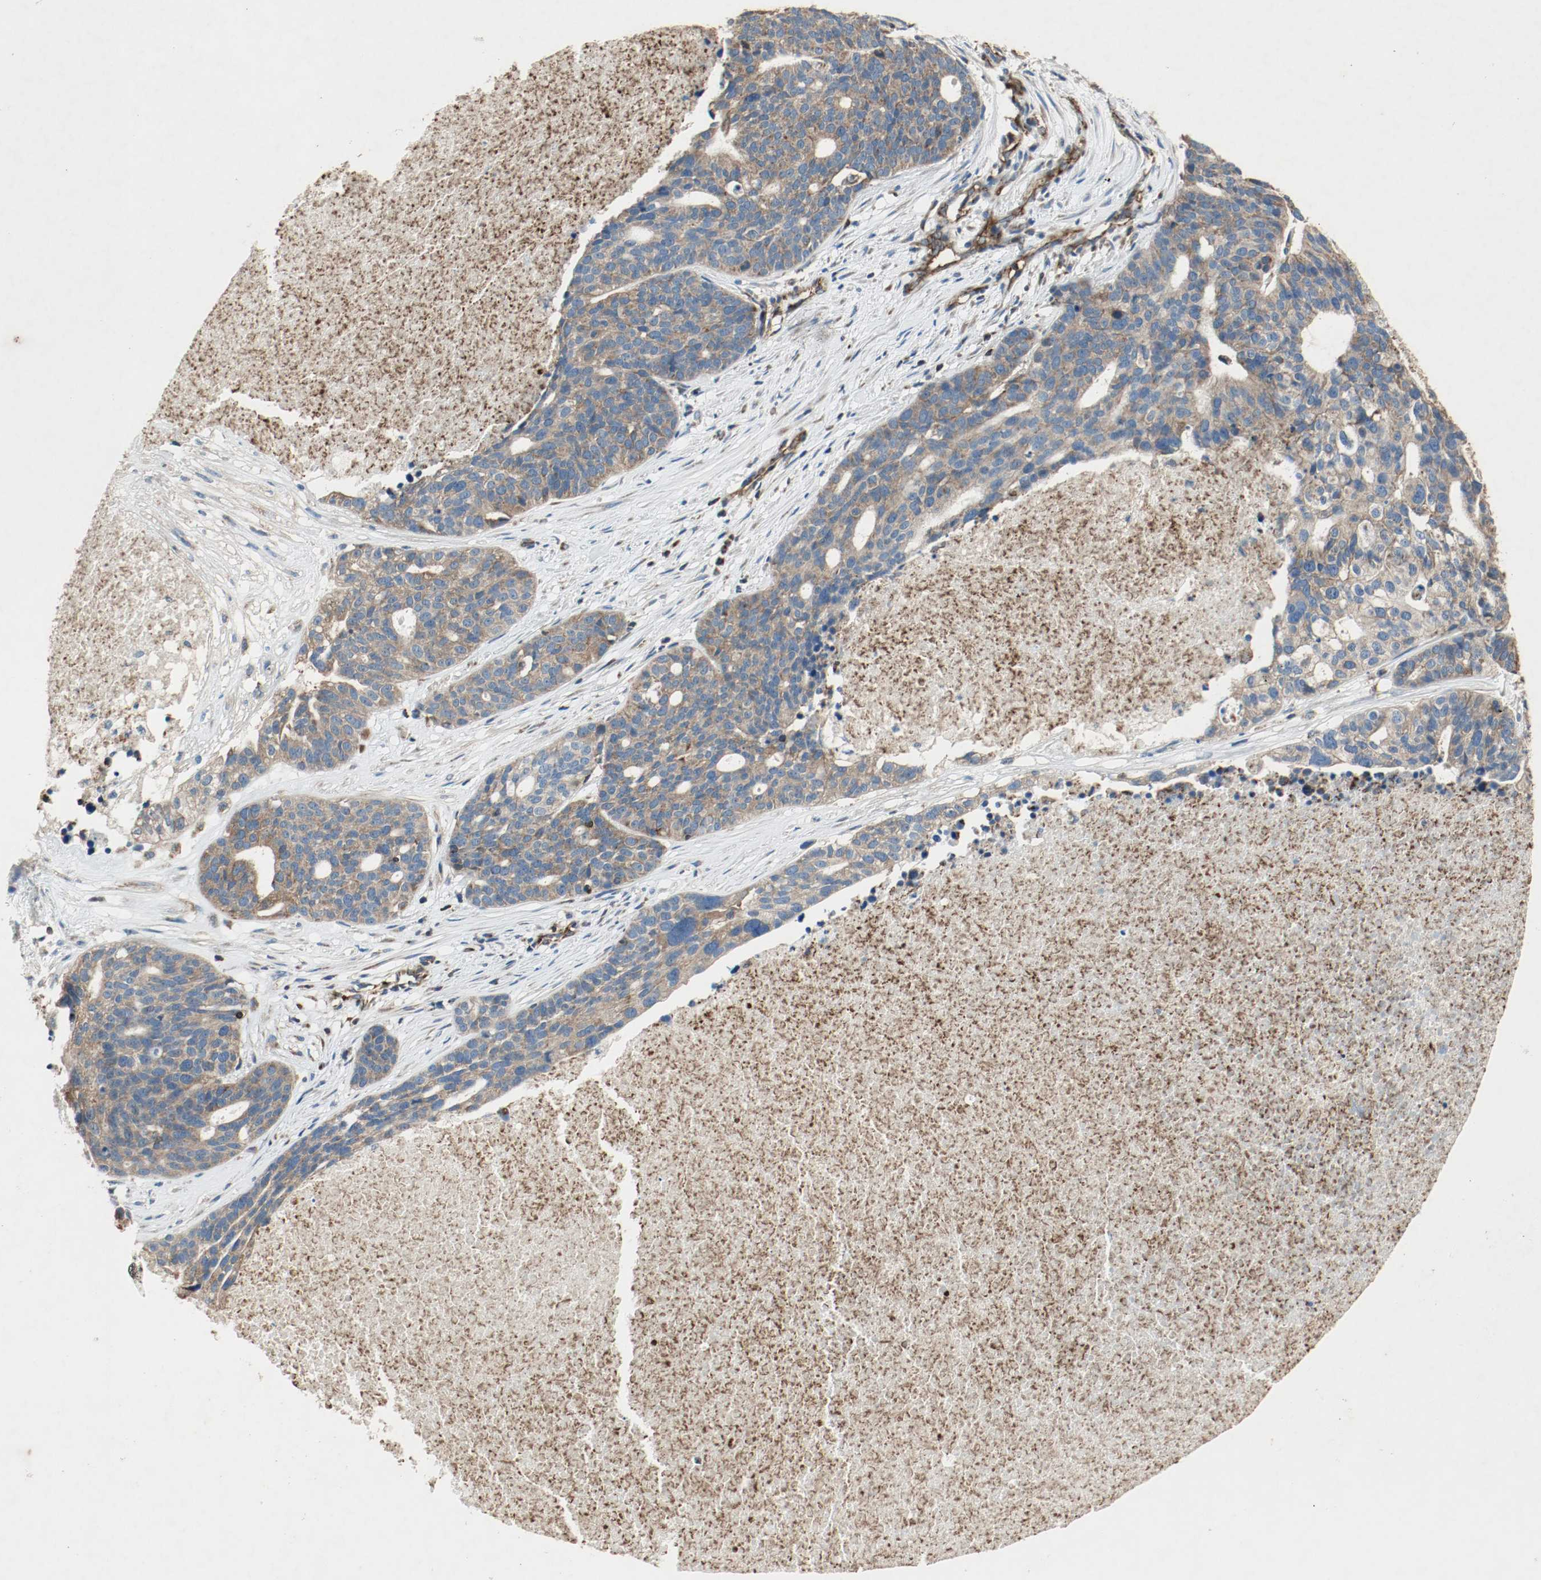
{"staining": {"intensity": "moderate", "quantity": ">75%", "location": "cytoplasmic/membranous"}, "tissue": "ovarian cancer", "cell_type": "Tumor cells", "image_type": "cancer", "snomed": [{"axis": "morphology", "description": "Cystadenocarcinoma, serous, NOS"}, {"axis": "topography", "description": "Ovary"}], "caption": "Protein staining of ovarian serous cystadenocarcinoma tissue exhibits moderate cytoplasmic/membranous expression in approximately >75% of tumor cells.", "gene": "PLCG1", "patient": {"sex": "female", "age": 59}}